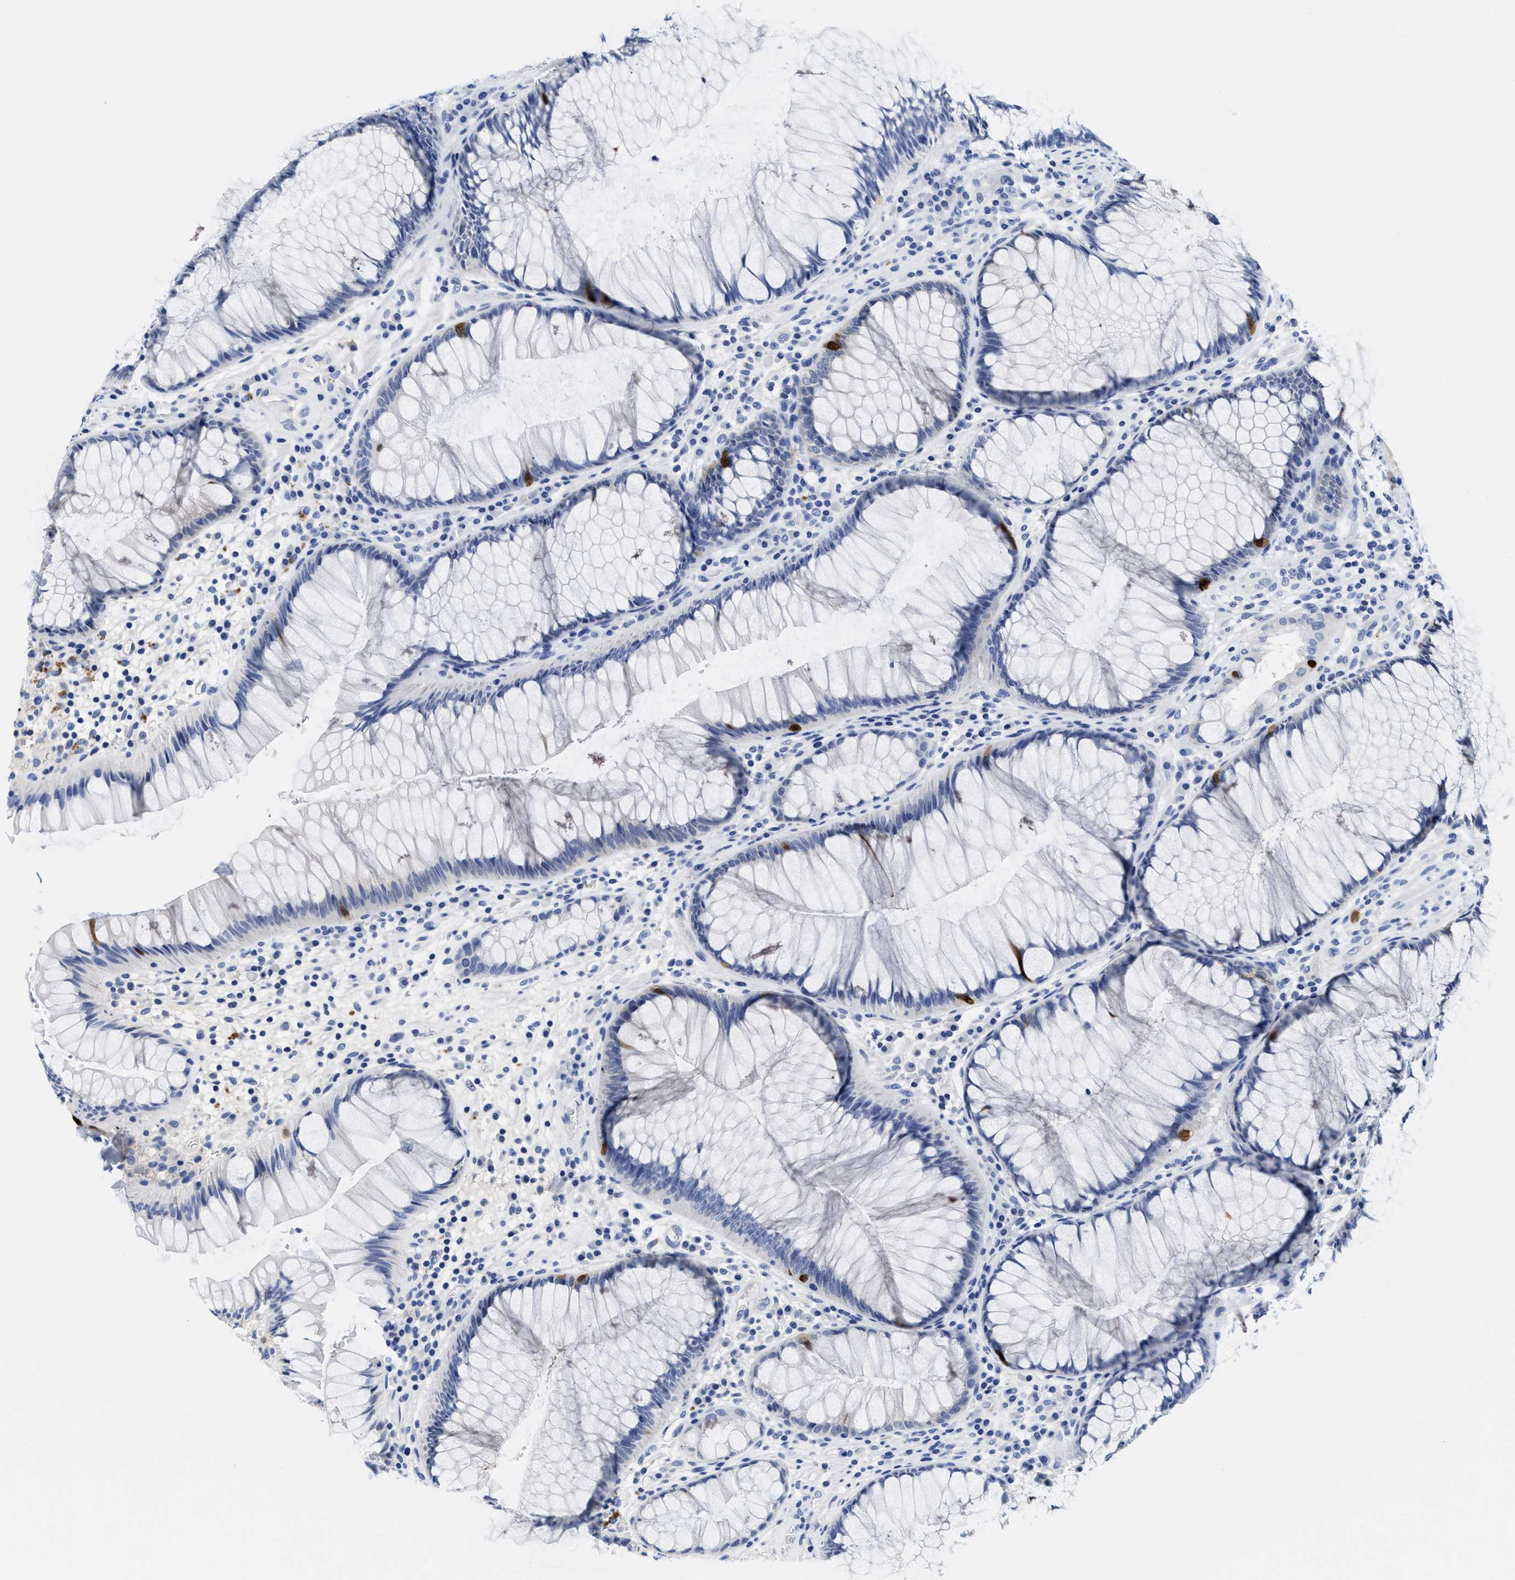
{"staining": {"intensity": "moderate", "quantity": "<25%", "location": "cytoplasmic/membranous"}, "tissue": "rectum", "cell_type": "Glandular cells", "image_type": "normal", "snomed": [{"axis": "morphology", "description": "Normal tissue, NOS"}, {"axis": "topography", "description": "Rectum"}], "caption": "About <25% of glandular cells in unremarkable human rectum reveal moderate cytoplasmic/membranous protein expression as visualized by brown immunohistochemical staining.", "gene": "TTC3", "patient": {"sex": "male", "age": 51}}